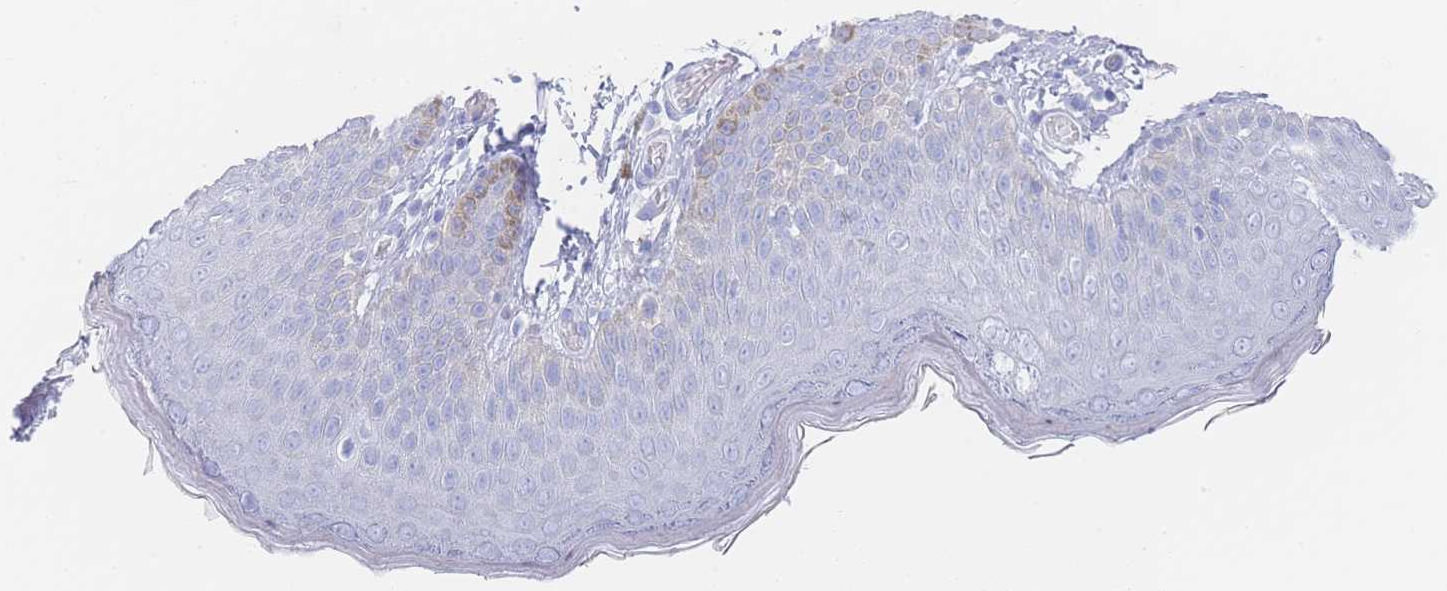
{"staining": {"intensity": "negative", "quantity": "none", "location": "none"}, "tissue": "skin", "cell_type": "Epidermal cells", "image_type": "normal", "snomed": [{"axis": "morphology", "description": "Normal tissue, NOS"}, {"axis": "topography", "description": "Anal"}], "caption": "Immunohistochemistry of normal human skin demonstrates no expression in epidermal cells.", "gene": "LRRC37A2", "patient": {"sex": "female", "age": 40}}